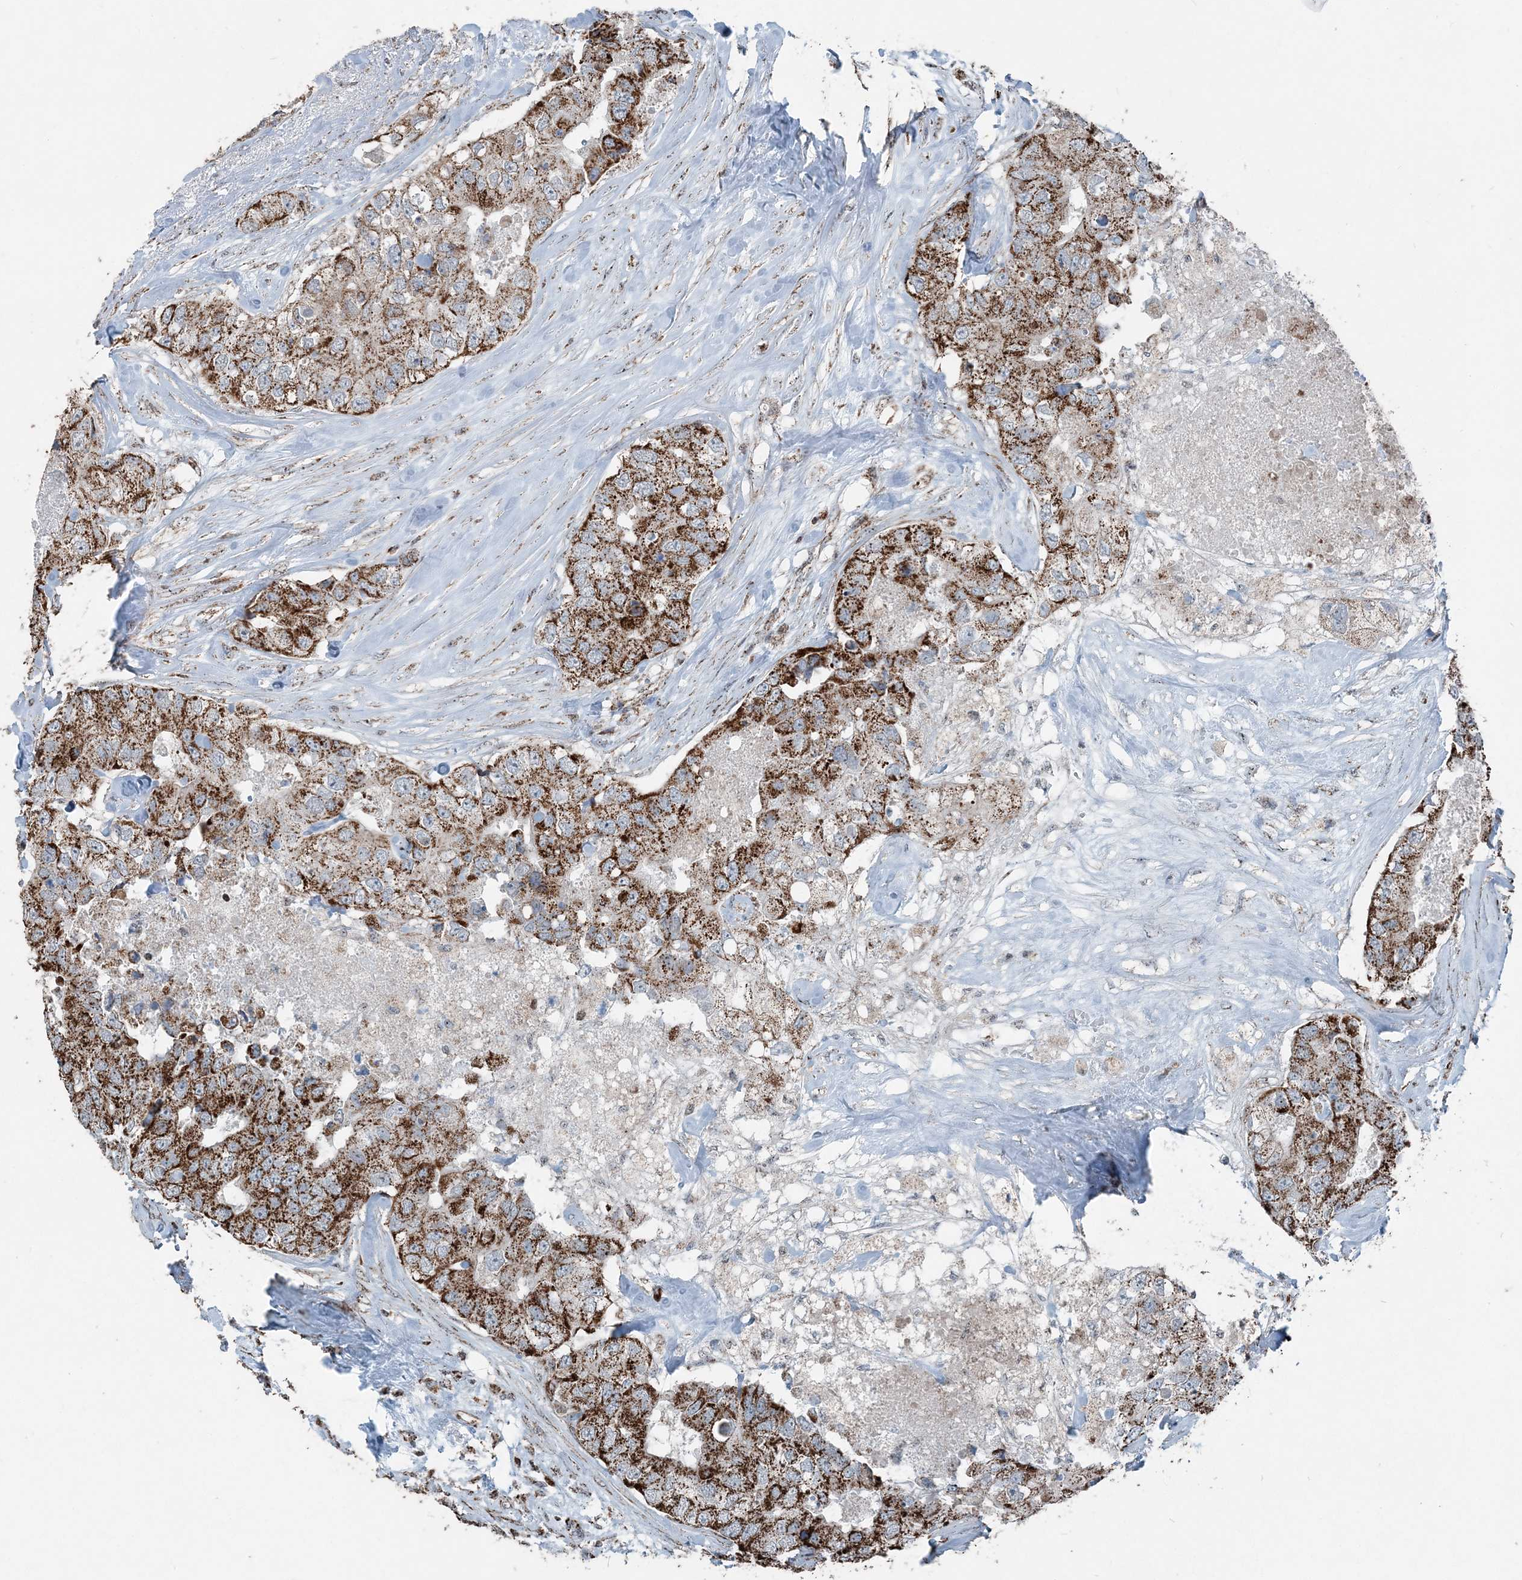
{"staining": {"intensity": "strong", "quantity": ">75%", "location": "cytoplasmic/membranous"}, "tissue": "breast cancer", "cell_type": "Tumor cells", "image_type": "cancer", "snomed": [{"axis": "morphology", "description": "Duct carcinoma"}, {"axis": "topography", "description": "Breast"}], "caption": "Immunohistochemical staining of human breast cancer shows high levels of strong cytoplasmic/membranous expression in approximately >75% of tumor cells.", "gene": "SUCLG1", "patient": {"sex": "female", "age": 62}}